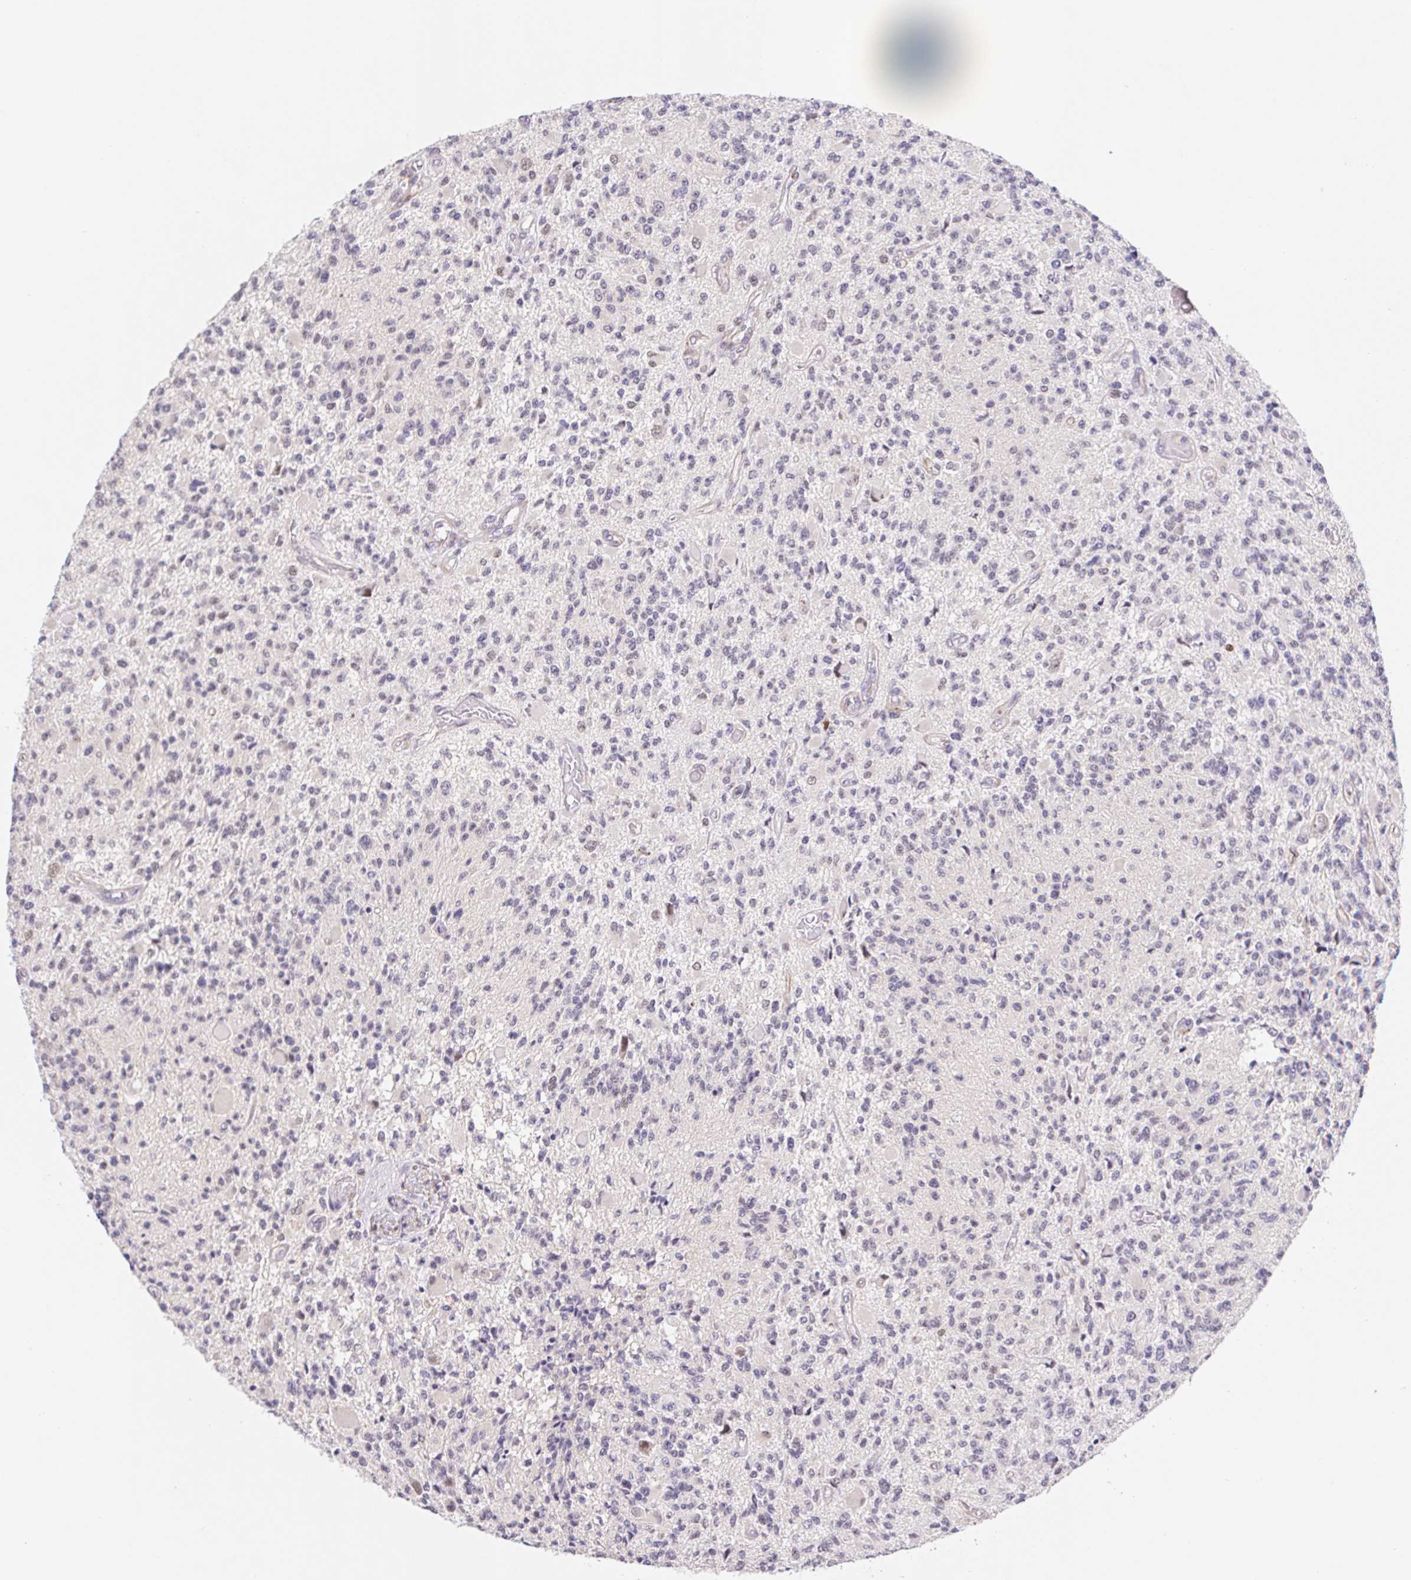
{"staining": {"intensity": "negative", "quantity": "none", "location": "none"}, "tissue": "glioma", "cell_type": "Tumor cells", "image_type": "cancer", "snomed": [{"axis": "morphology", "description": "Glioma, malignant, High grade"}, {"axis": "topography", "description": "Brain"}], "caption": "A high-resolution micrograph shows immunohistochemistry (IHC) staining of glioma, which exhibits no significant positivity in tumor cells.", "gene": "L3MBTL4", "patient": {"sex": "female", "age": 63}}